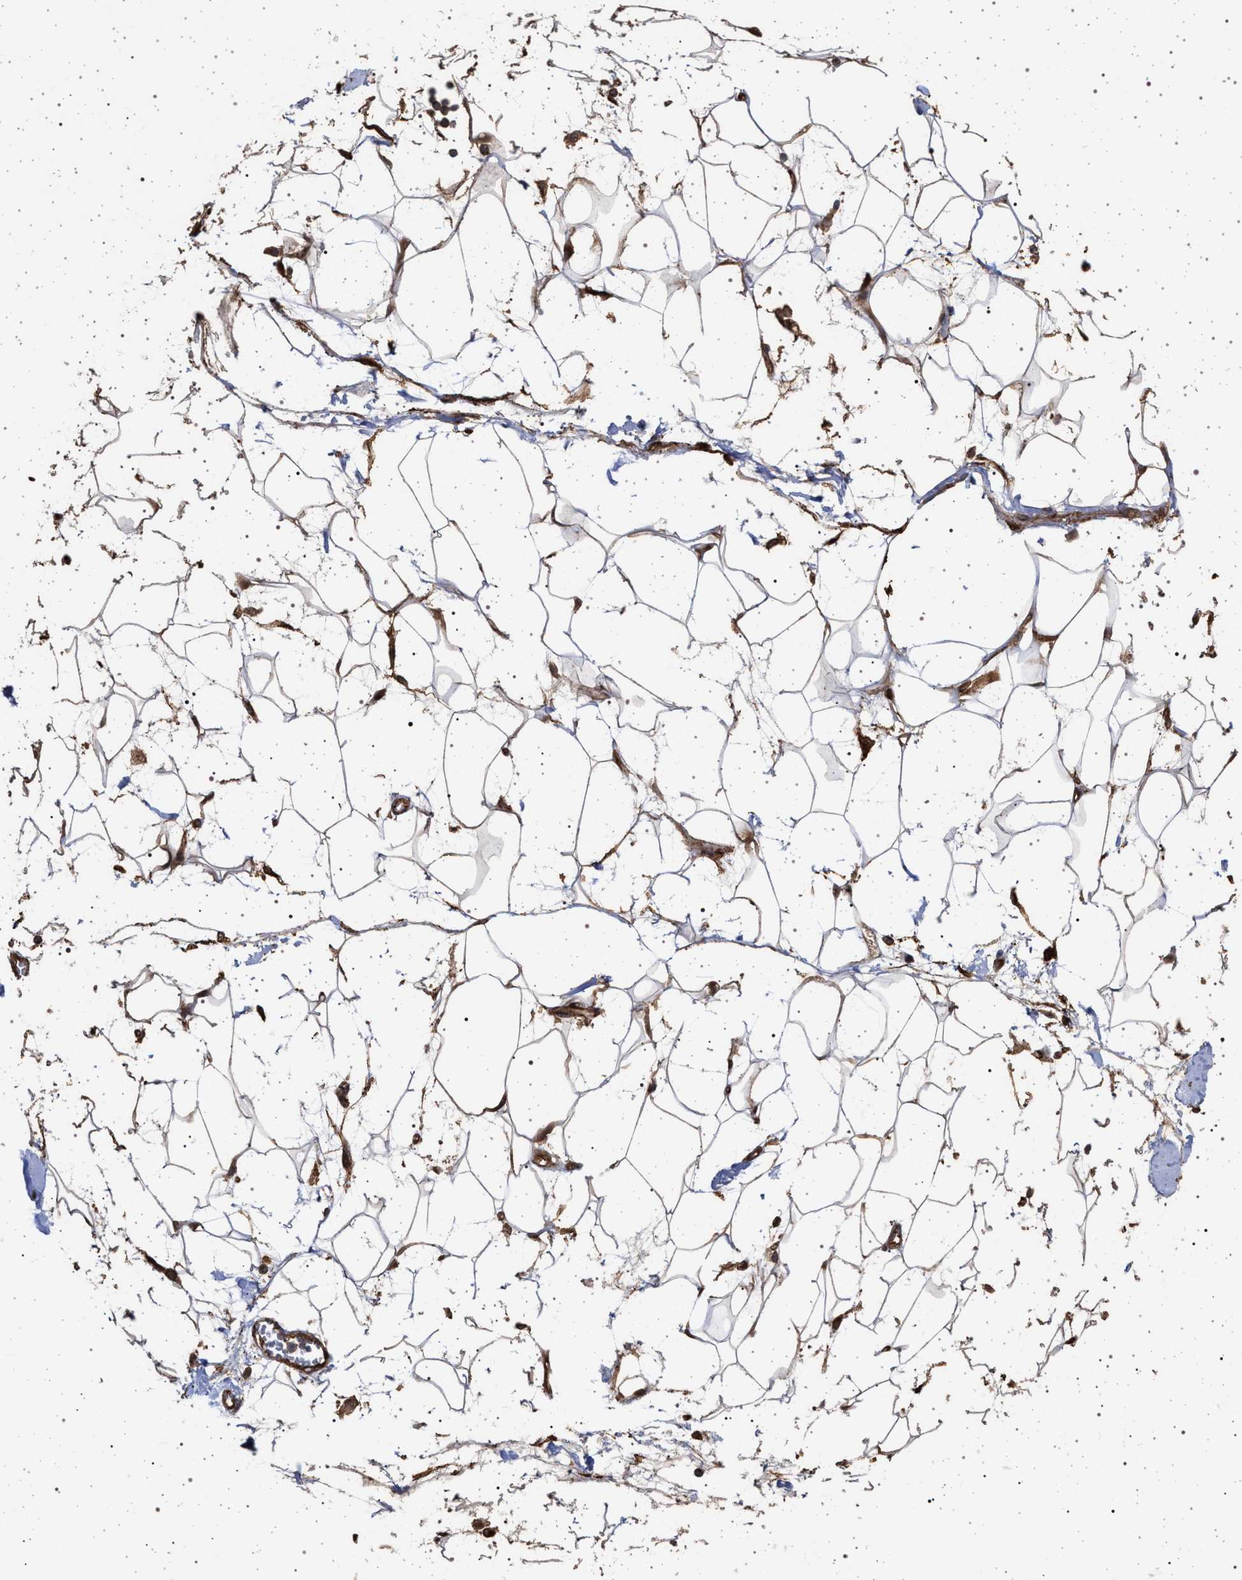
{"staining": {"intensity": "moderate", "quantity": "25%-75%", "location": "cytoplasmic/membranous"}, "tissue": "adipose tissue", "cell_type": "Adipocytes", "image_type": "normal", "snomed": [{"axis": "morphology", "description": "Normal tissue, NOS"}, {"axis": "morphology", "description": "Adenocarcinoma, NOS"}, {"axis": "topography", "description": "Duodenum"}, {"axis": "topography", "description": "Peripheral nerve tissue"}], "caption": "High-power microscopy captured an immunohistochemistry (IHC) micrograph of unremarkable adipose tissue, revealing moderate cytoplasmic/membranous staining in about 25%-75% of adipocytes. (brown staining indicates protein expression, while blue staining denotes nuclei).", "gene": "IFT20", "patient": {"sex": "female", "age": 60}}